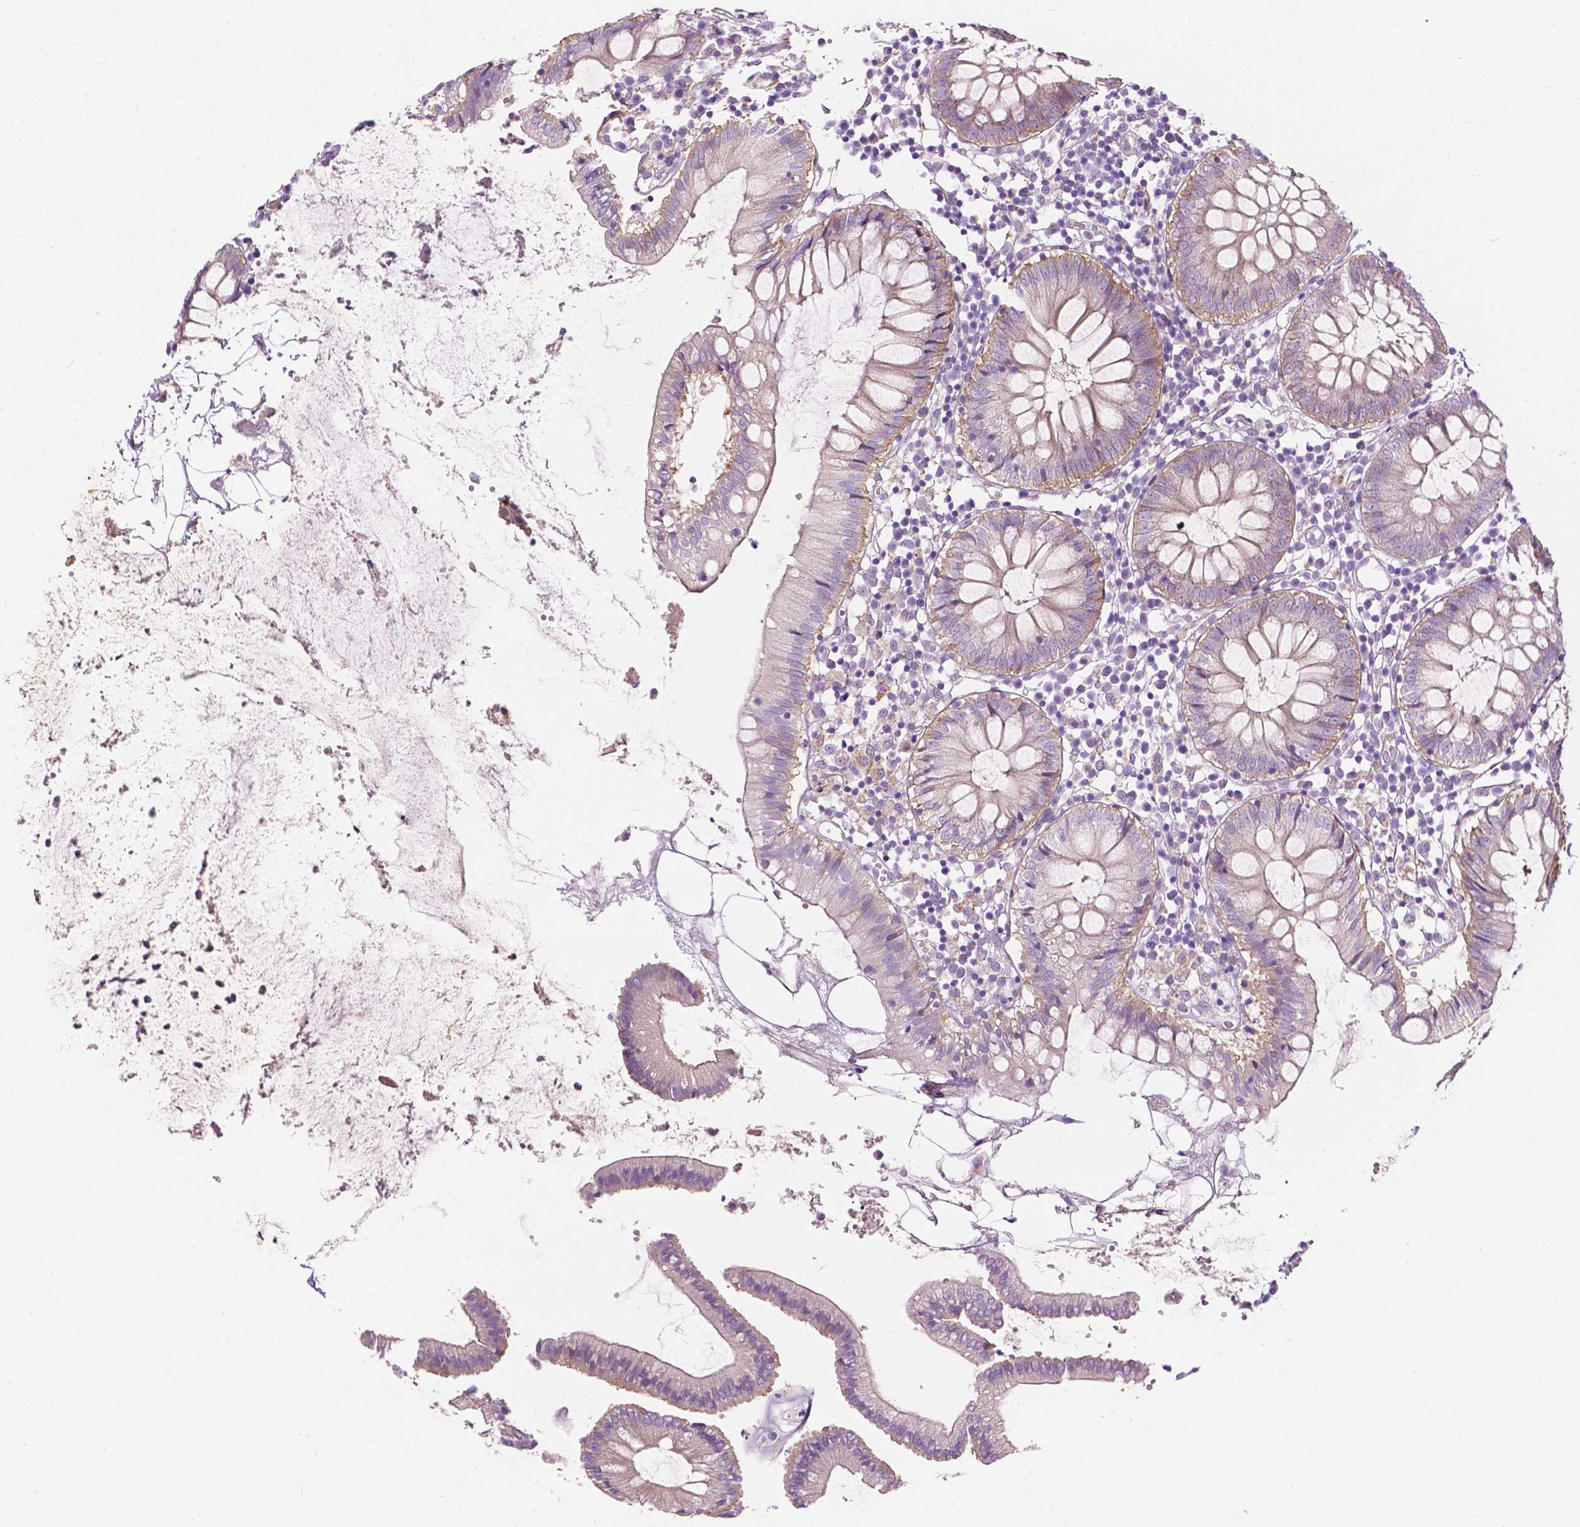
{"staining": {"intensity": "weak", "quantity": "<25%", "location": "cytoplasmic/membranous"}, "tissue": "colon", "cell_type": "Endothelial cells", "image_type": "normal", "snomed": [{"axis": "morphology", "description": "Normal tissue, NOS"}, {"axis": "morphology", "description": "Adenocarcinoma, NOS"}, {"axis": "topography", "description": "Colon"}], "caption": "High power microscopy image of an IHC image of unremarkable colon, revealing no significant staining in endothelial cells. The staining is performed using DAB (3,3'-diaminobenzidine) brown chromogen with nuclei counter-stained in using hematoxylin.", "gene": "NOS1AP", "patient": {"sex": "male", "age": 83}}